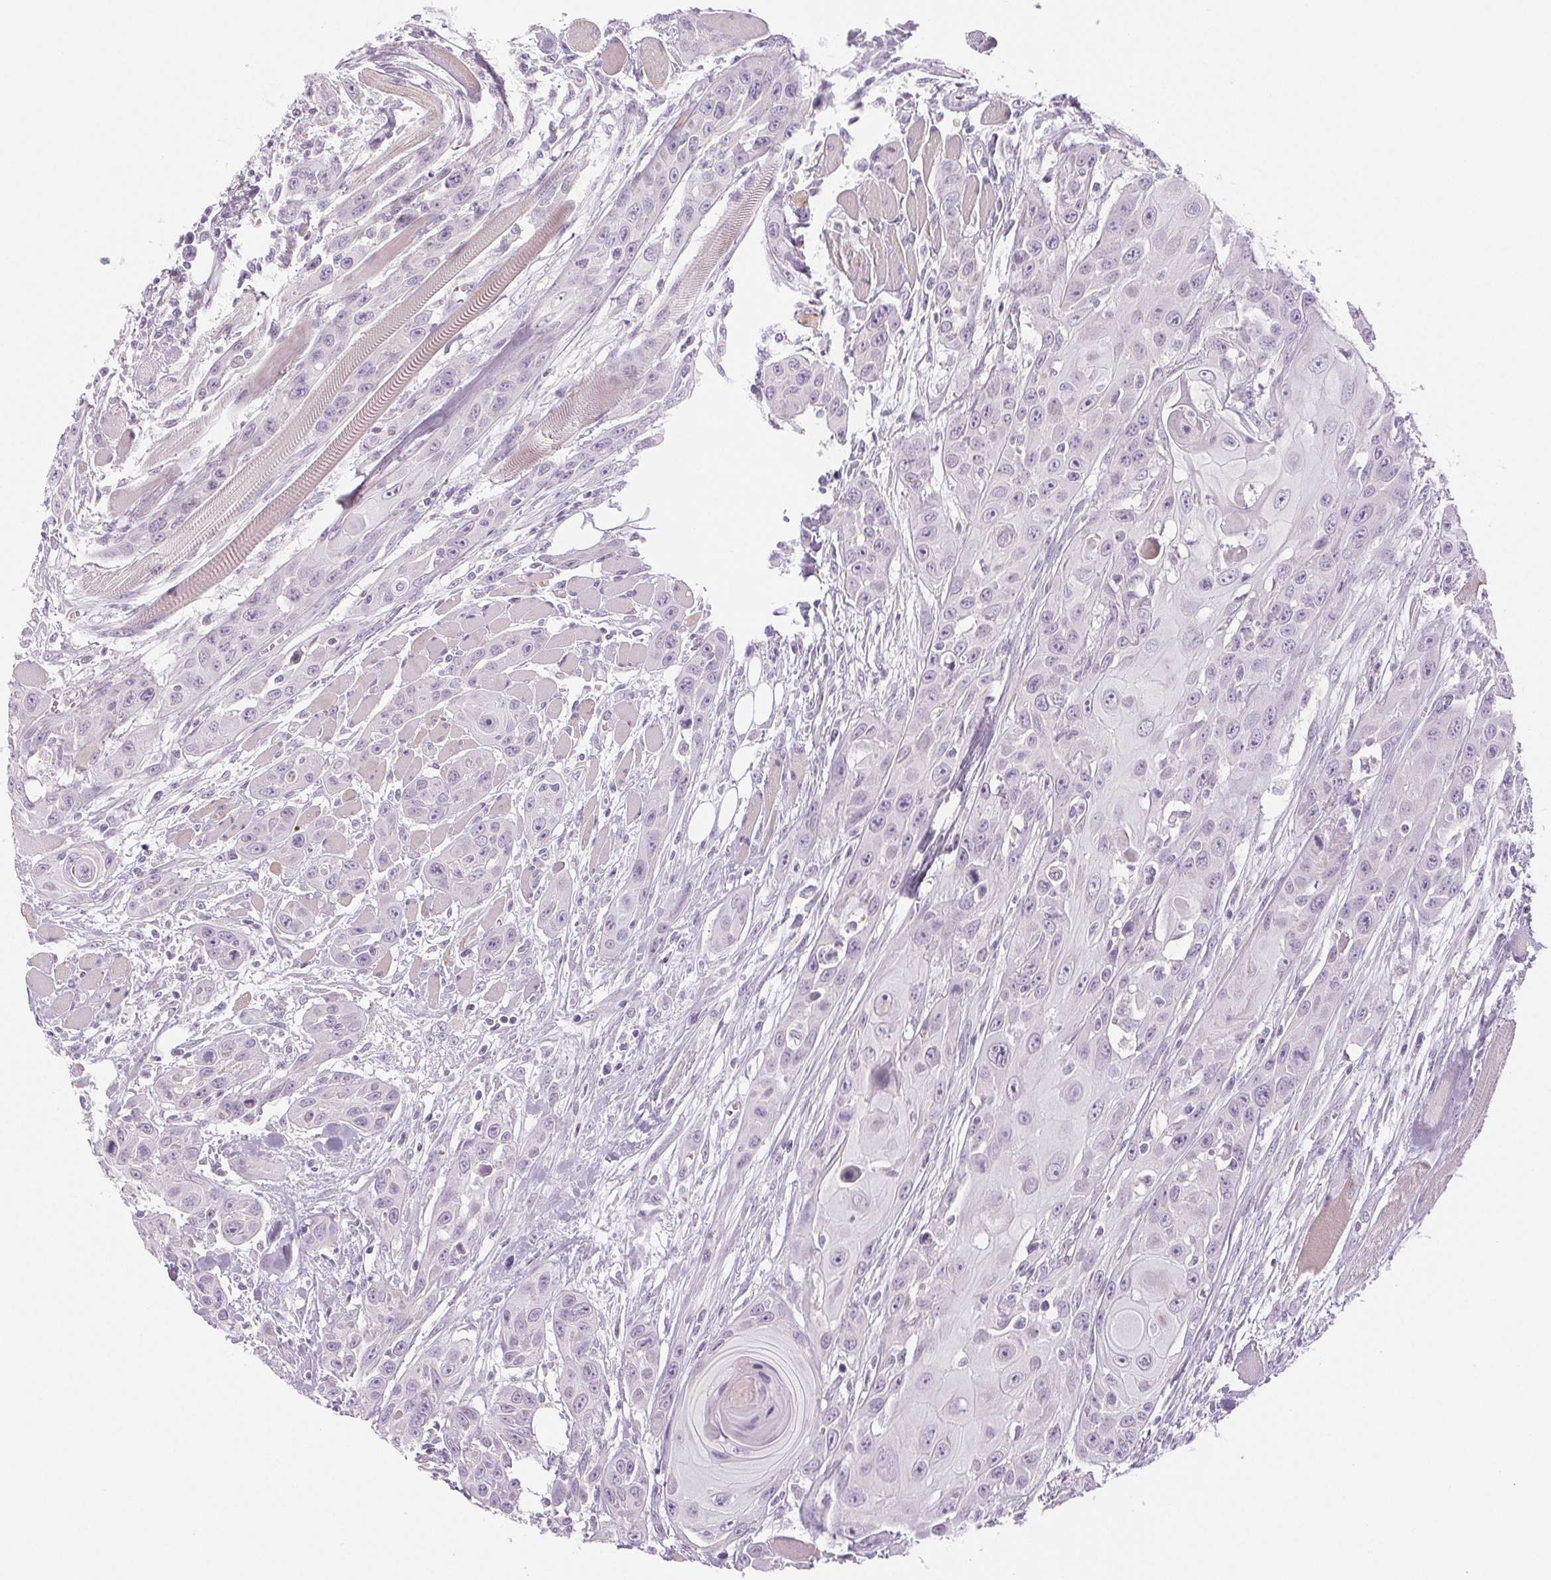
{"staining": {"intensity": "negative", "quantity": "none", "location": "none"}, "tissue": "head and neck cancer", "cell_type": "Tumor cells", "image_type": "cancer", "snomed": [{"axis": "morphology", "description": "Squamous cell carcinoma, NOS"}, {"axis": "topography", "description": "Head-Neck"}], "caption": "The immunohistochemistry (IHC) micrograph has no significant expression in tumor cells of squamous cell carcinoma (head and neck) tissue.", "gene": "EHHADH", "patient": {"sex": "female", "age": 80}}